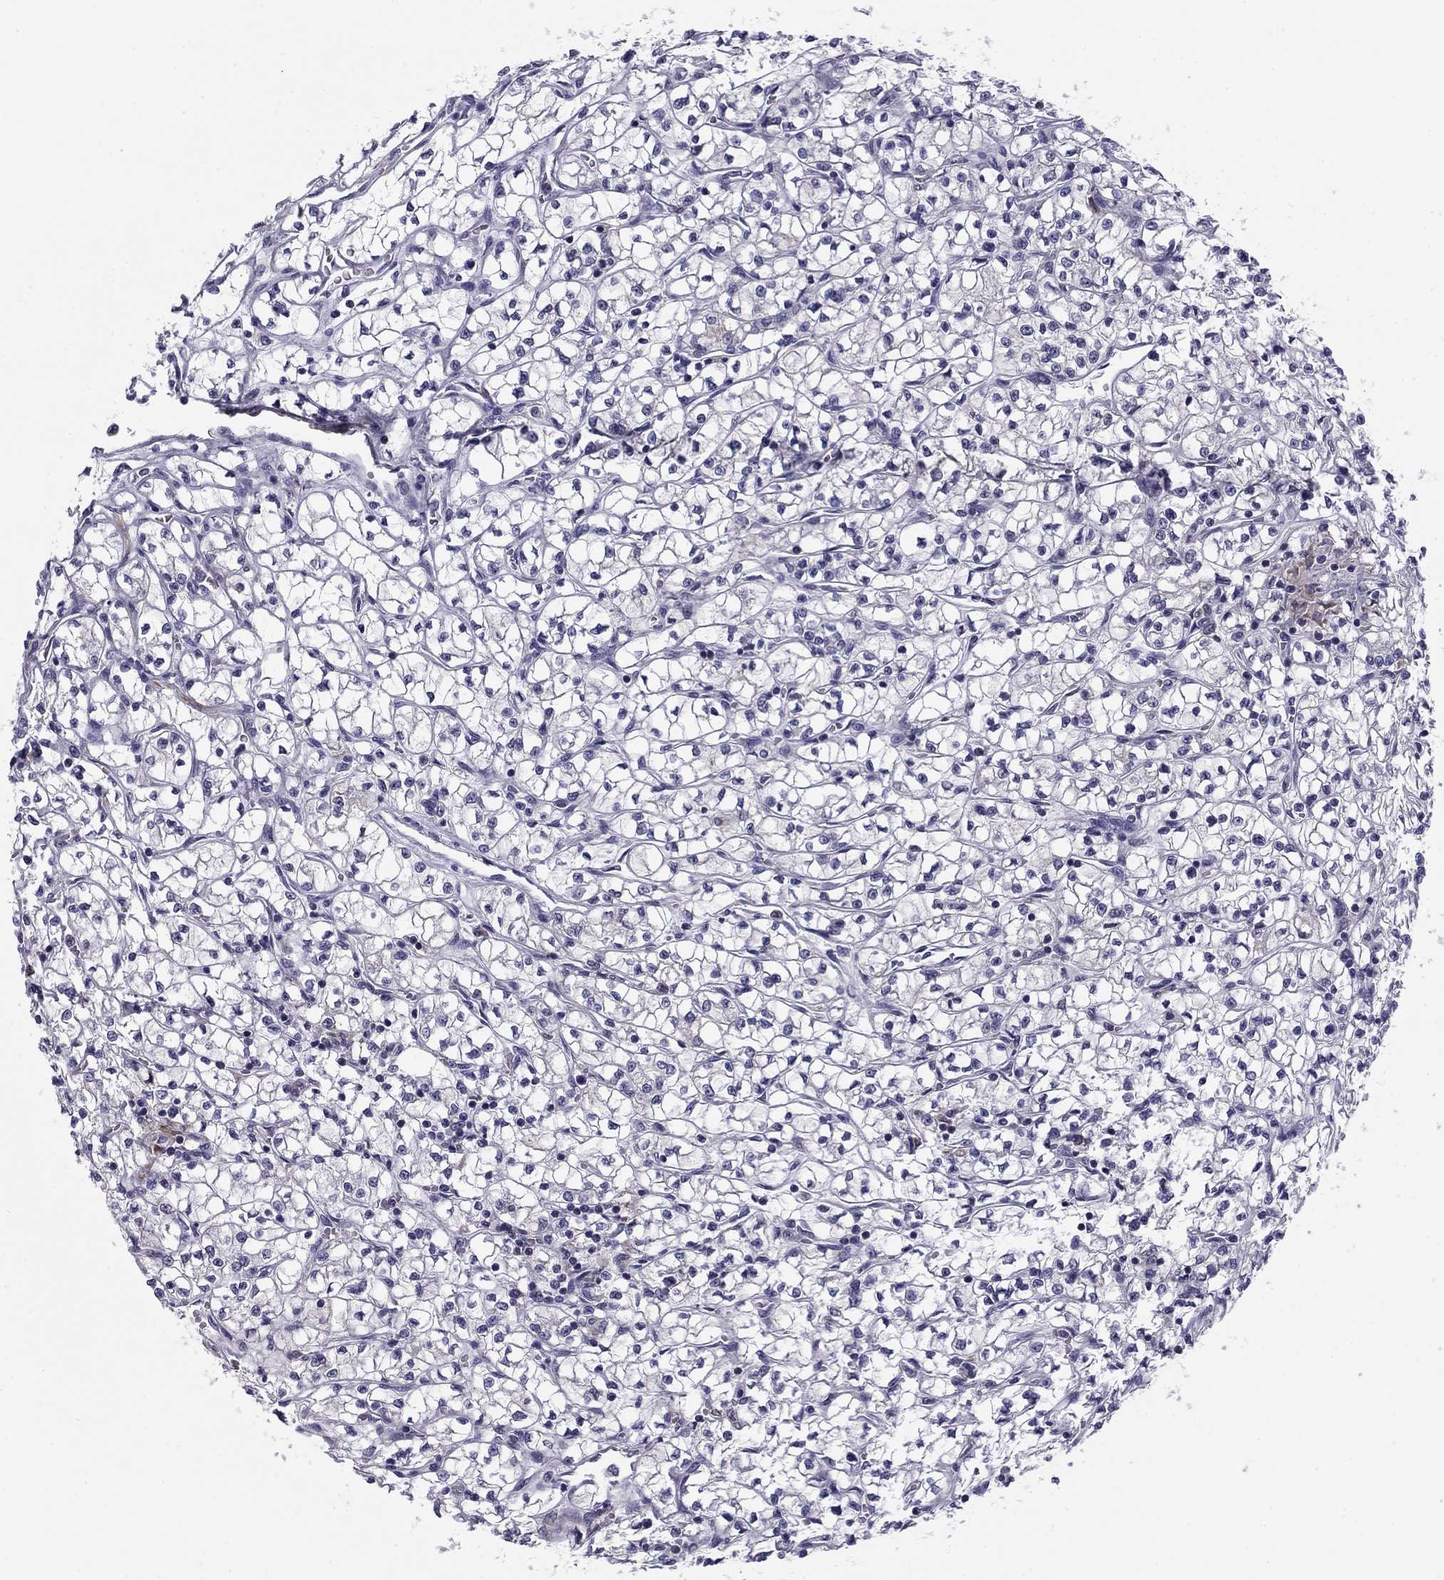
{"staining": {"intensity": "negative", "quantity": "none", "location": "none"}, "tissue": "renal cancer", "cell_type": "Tumor cells", "image_type": "cancer", "snomed": [{"axis": "morphology", "description": "Adenocarcinoma, NOS"}, {"axis": "topography", "description": "Kidney"}], "caption": "A photomicrograph of renal adenocarcinoma stained for a protein shows no brown staining in tumor cells. (Brightfield microscopy of DAB immunohistochemistry at high magnification).", "gene": "TMED3", "patient": {"sex": "female", "age": 64}}